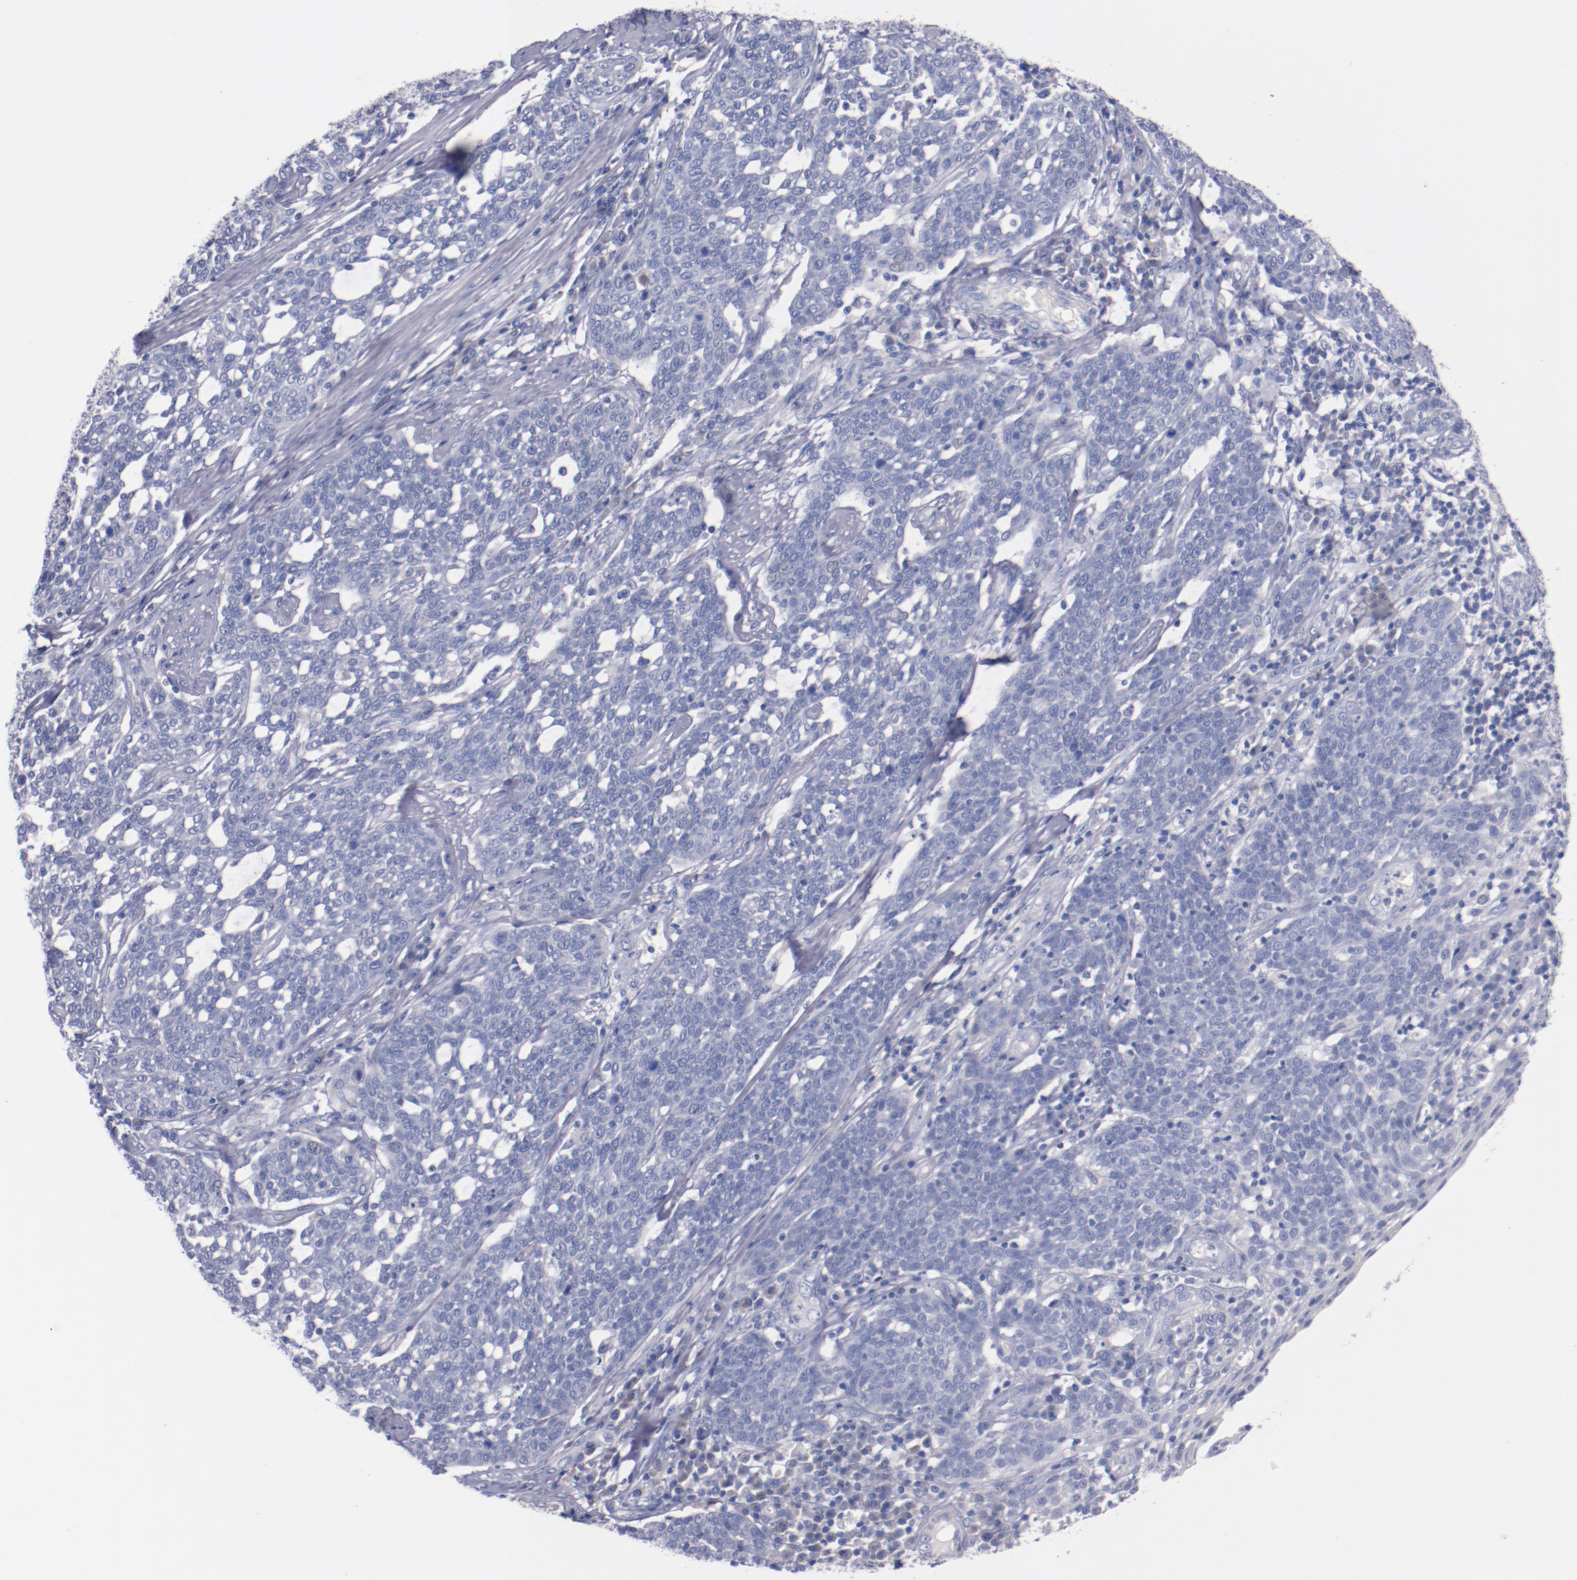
{"staining": {"intensity": "negative", "quantity": "none", "location": "none"}, "tissue": "cervical cancer", "cell_type": "Tumor cells", "image_type": "cancer", "snomed": [{"axis": "morphology", "description": "Squamous cell carcinoma, NOS"}, {"axis": "topography", "description": "Cervix"}], "caption": "Immunohistochemical staining of cervical cancer (squamous cell carcinoma) reveals no significant expression in tumor cells. (Stains: DAB (3,3'-diaminobenzidine) immunohistochemistry (IHC) with hematoxylin counter stain, Microscopy: brightfield microscopy at high magnification).", "gene": "CNTNAP2", "patient": {"sex": "female", "age": 34}}